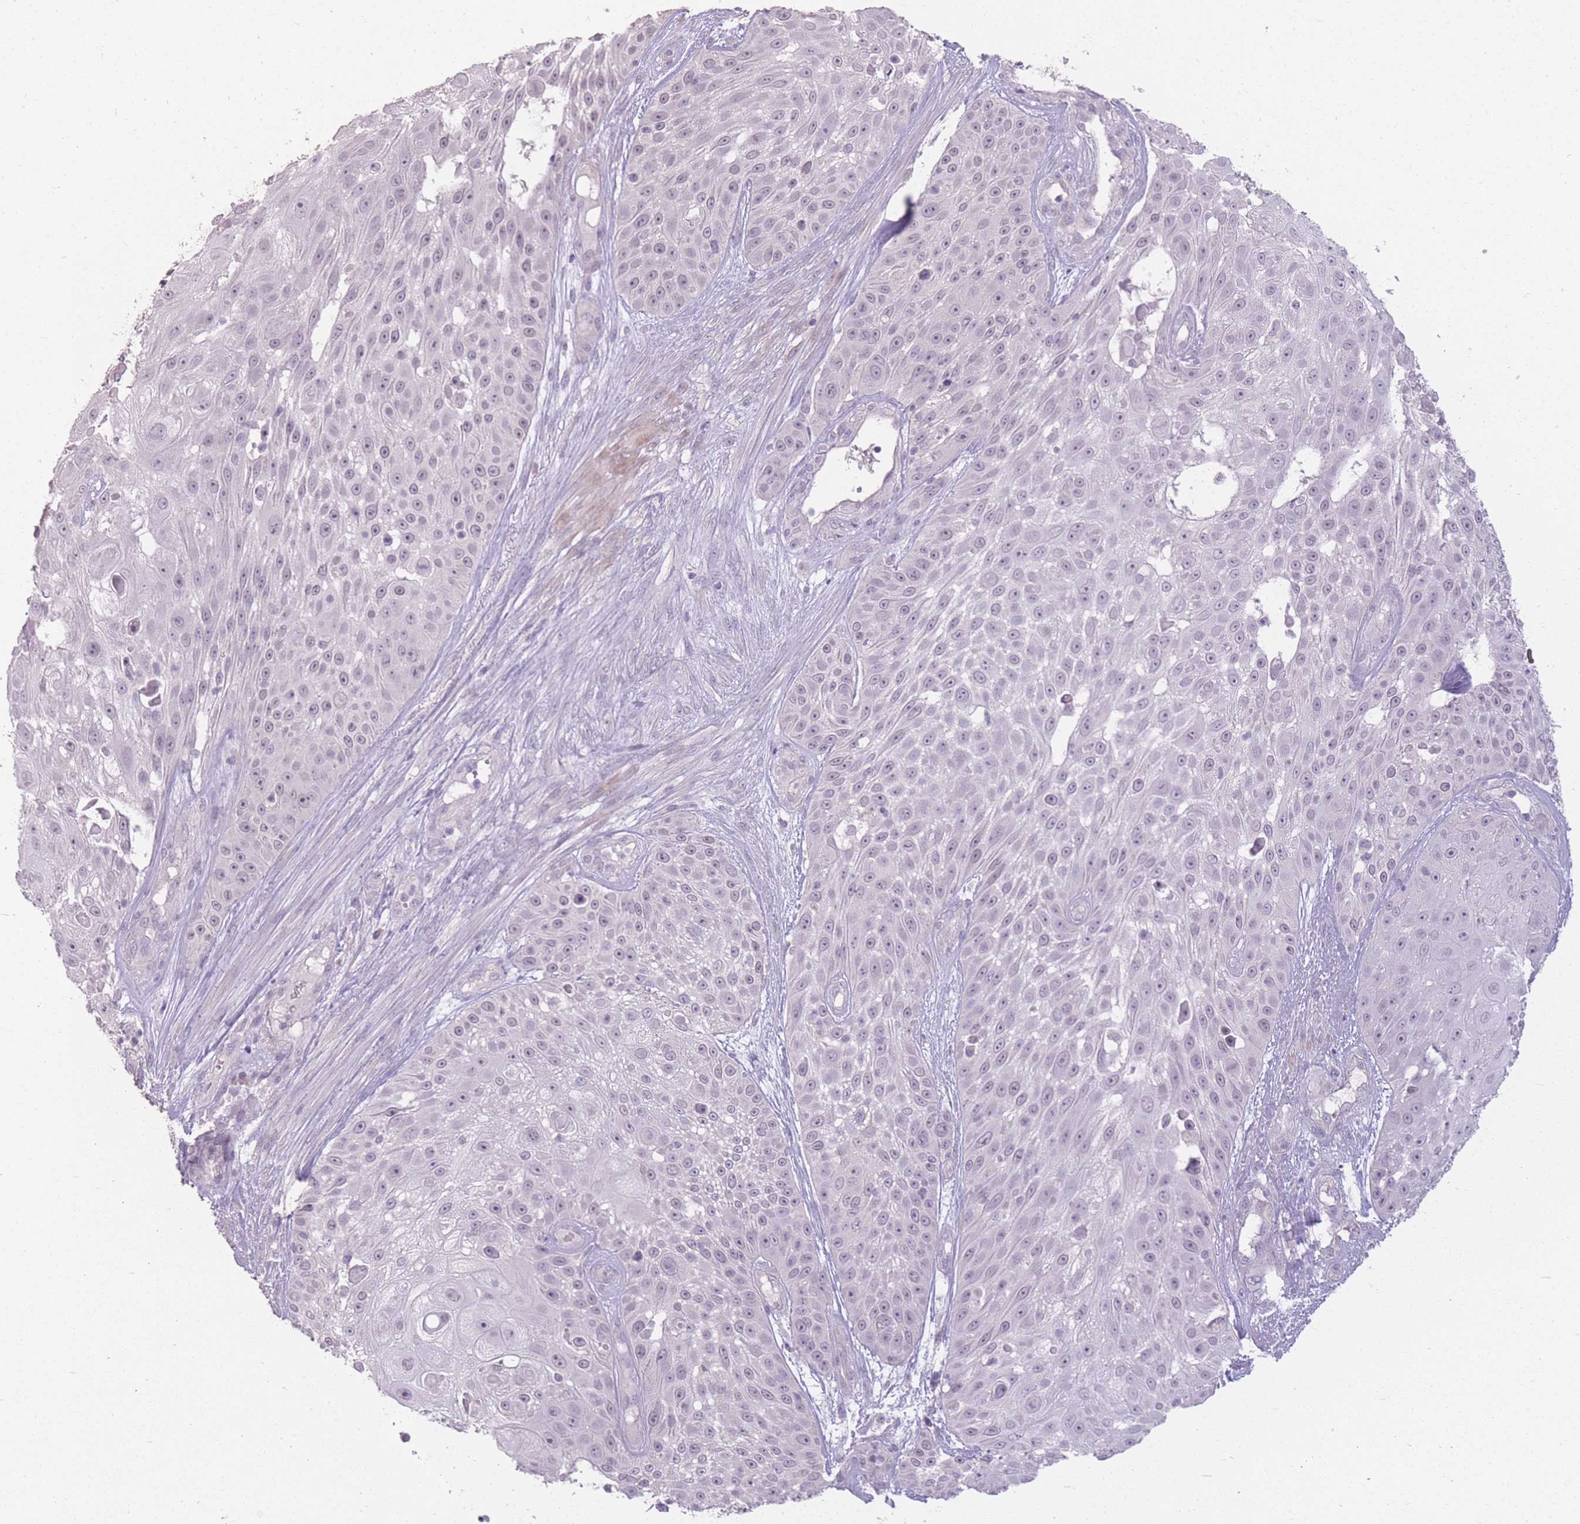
{"staining": {"intensity": "negative", "quantity": "none", "location": "none"}, "tissue": "skin cancer", "cell_type": "Tumor cells", "image_type": "cancer", "snomed": [{"axis": "morphology", "description": "Squamous cell carcinoma, NOS"}, {"axis": "topography", "description": "Skin"}], "caption": "Tumor cells show no significant positivity in skin cancer (squamous cell carcinoma).", "gene": "ZBTB24", "patient": {"sex": "female", "age": 86}}